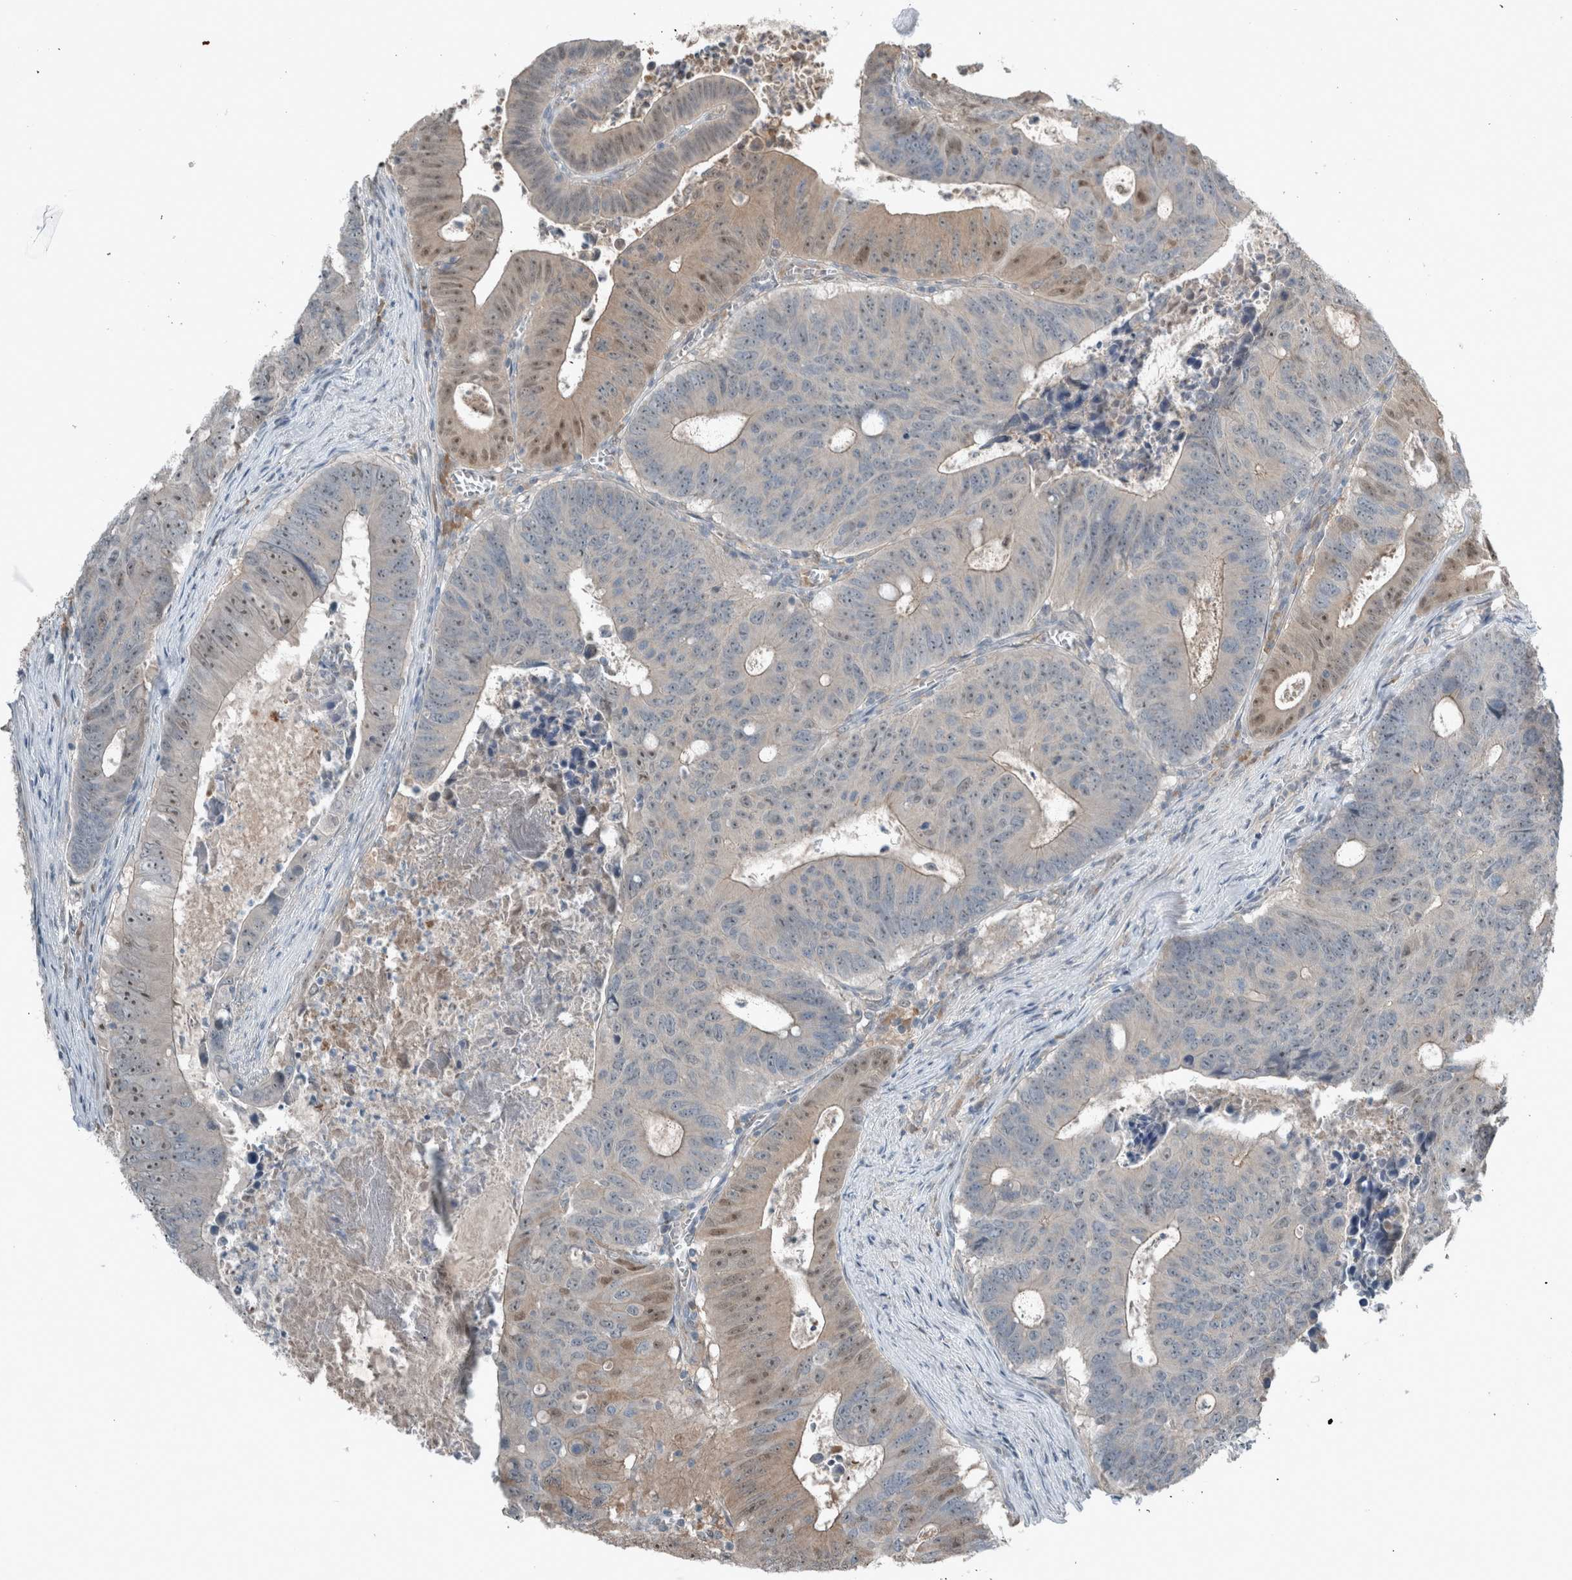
{"staining": {"intensity": "weak", "quantity": "<25%", "location": "nuclear"}, "tissue": "colorectal cancer", "cell_type": "Tumor cells", "image_type": "cancer", "snomed": [{"axis": "morphology", "description": "Adenocarcinoma, NOS"}, {"axis": "topography", "description": "Colon"}], "caption": "DAB immunohistochemical staining of human colorectal cancer reveals no significant positivity in tumor cells.", "gene": "RALGDS", "patient": {"sex": "male", "age": 87}}